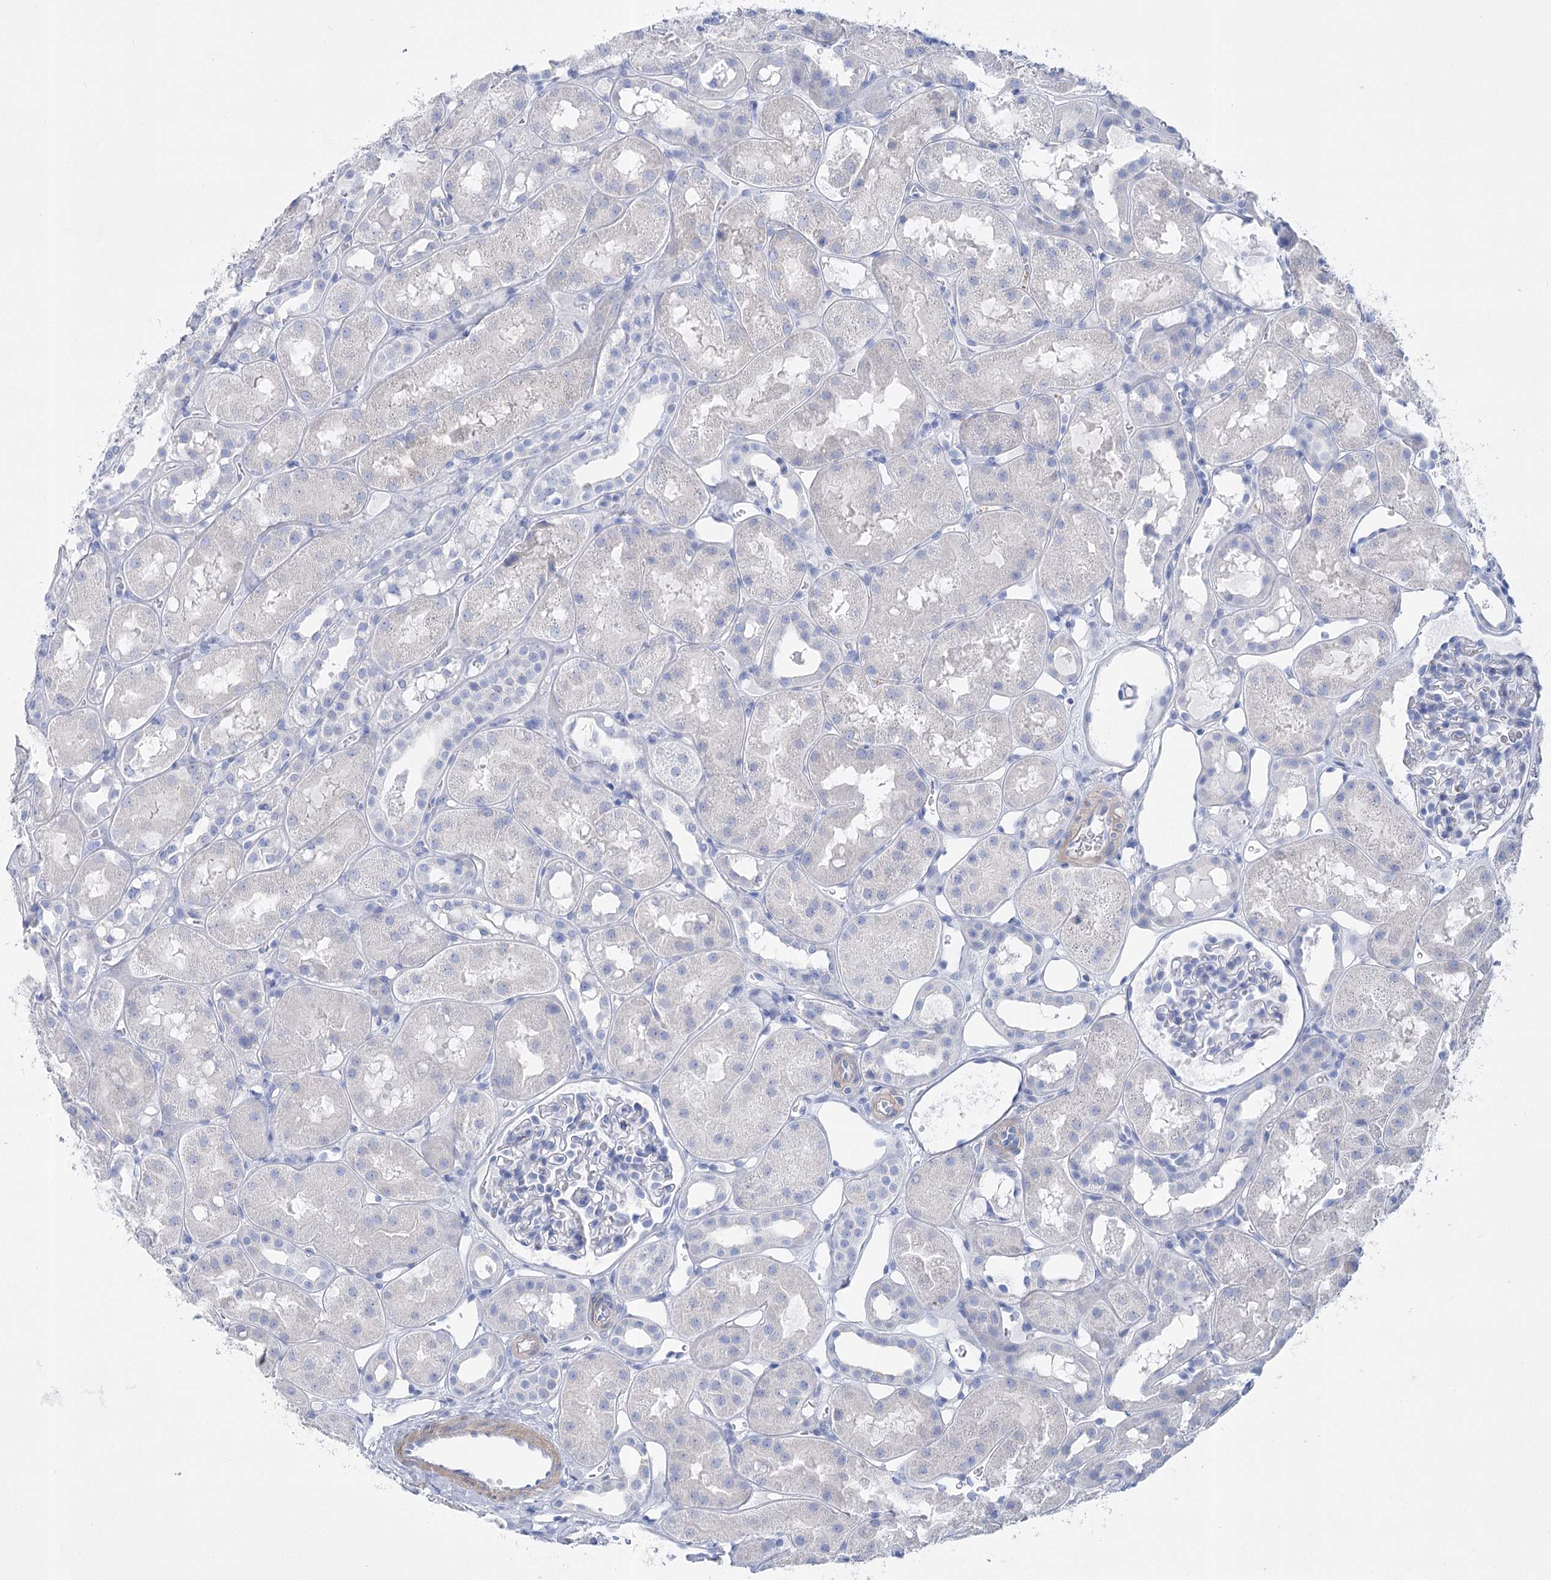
{"staining": {"intensity": "negative", "quantity": "none", "location": "none"}, "tissue": "kidney", "cell_type": "Cells in glomeruli", "image_type": "normal", "snomed": [{"axis": "morphology", "description": "Normal tissue, NOS"}, {"axis": "topography", "description": "Kidney"}], "caption": "Histopathology image shows no significant protein positivity in cells in glomeruli of normal kidney.", "gene": "PCDHA1", "patient": {"sex": "male", "age": 16}}